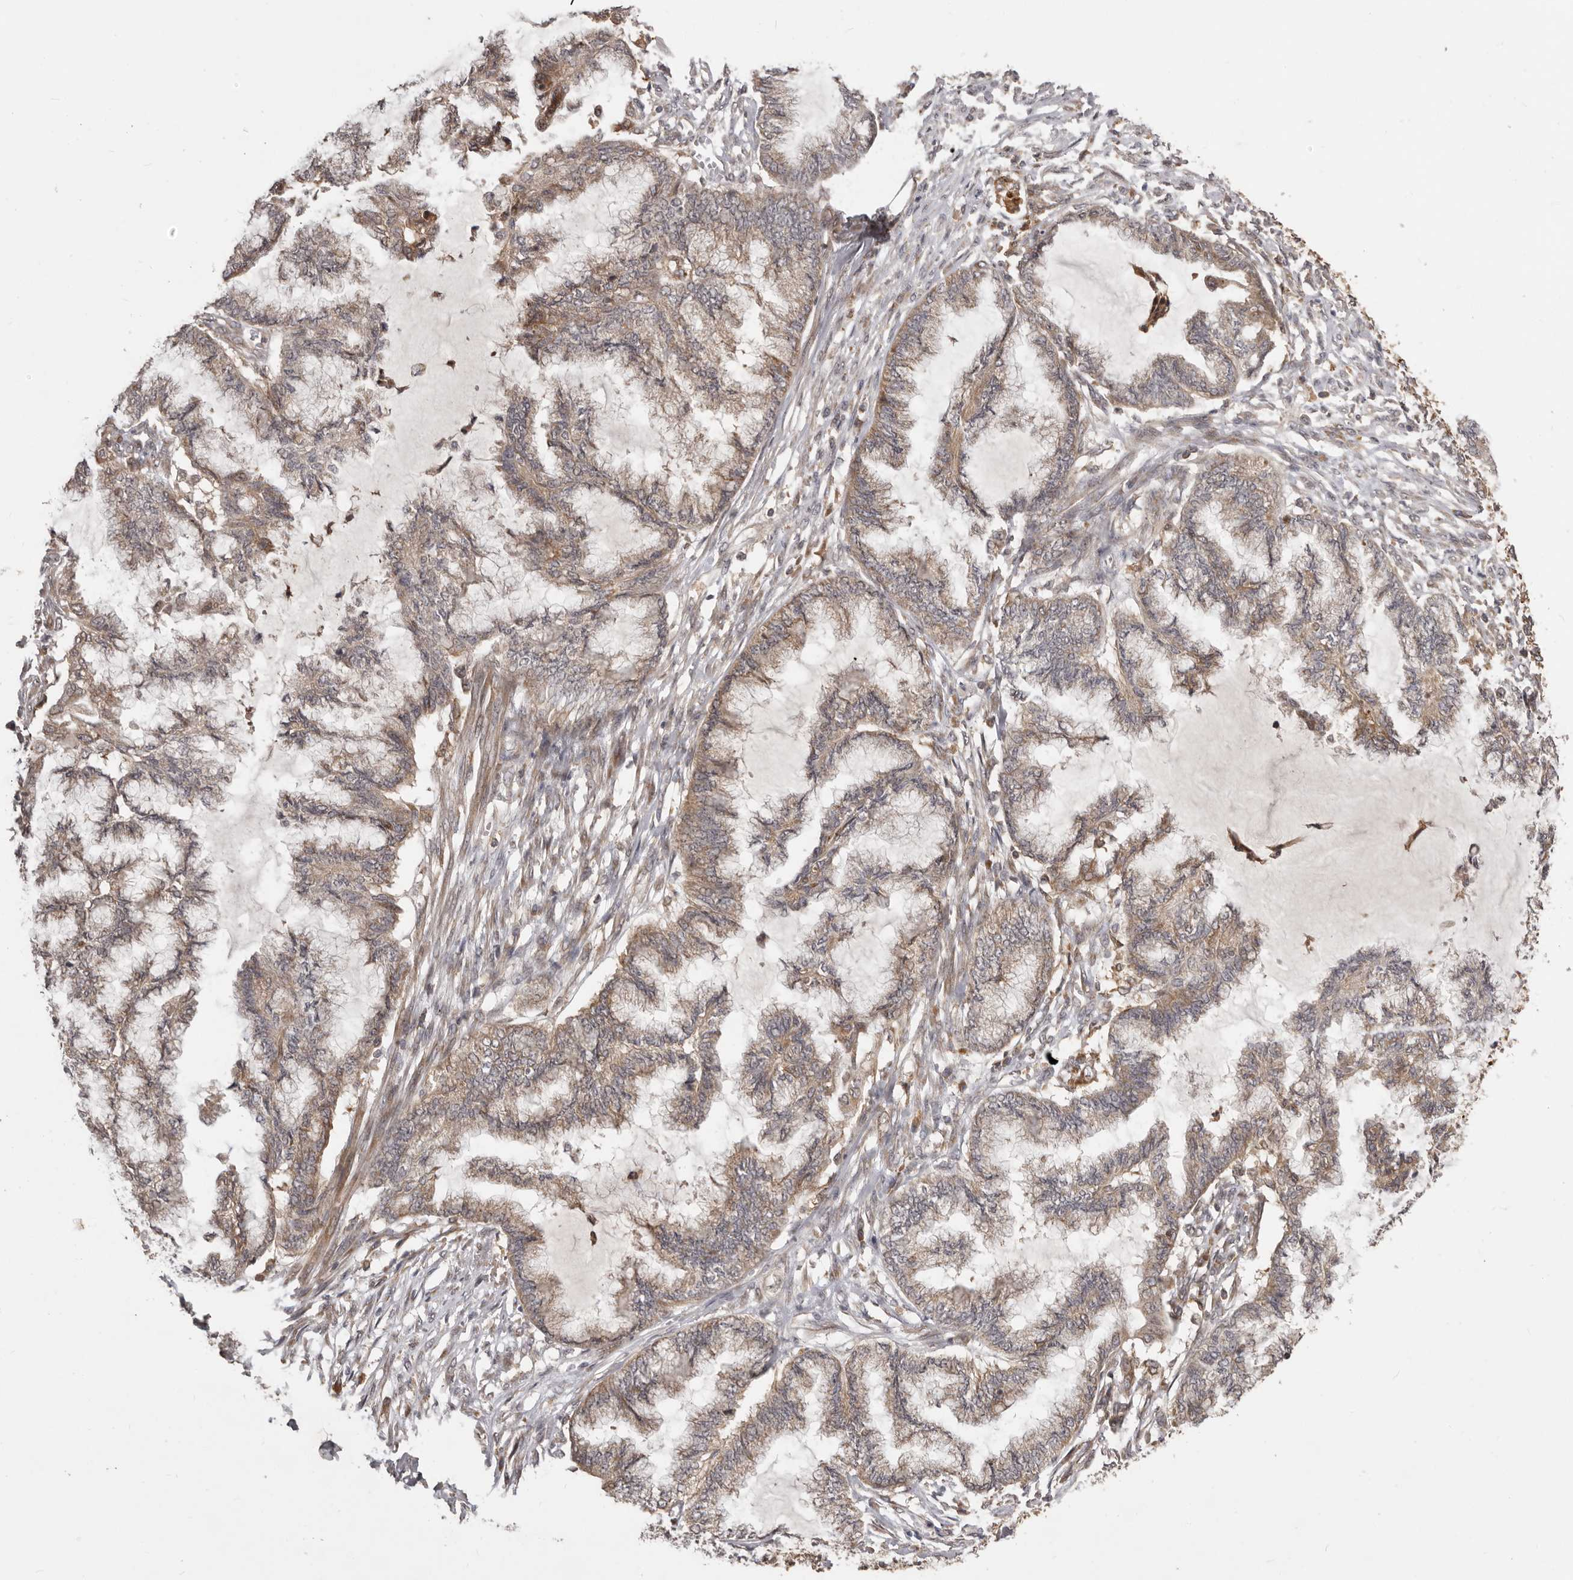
{"staining": {"intensity": "weak", "quantity": ">75%", "location": "cytoplasmic/membranous"}, "tissue": "endometrial cancer", "cell_type": "Tumor cells", "image_type": "cancer", "snomed": [{"axis": "morphology", "description": "Adenocarcinoma, NOS"}, {"axis": "topography", "description": "Endometrium"}], "caption": "Protein staining of endometrial cancer (adenocarcinoma) tissue reveals weak cytoplasmic/membranous positivity in about >75% of tumor cells. The protein is stained brown, and the nuclei are stained in blue (DAB (3,3'-diaminobenzidine) IHC with brightfield microscopy, high magnification).", "gene": "RNF187", "patient": {"sex": "female", "age": 86}}